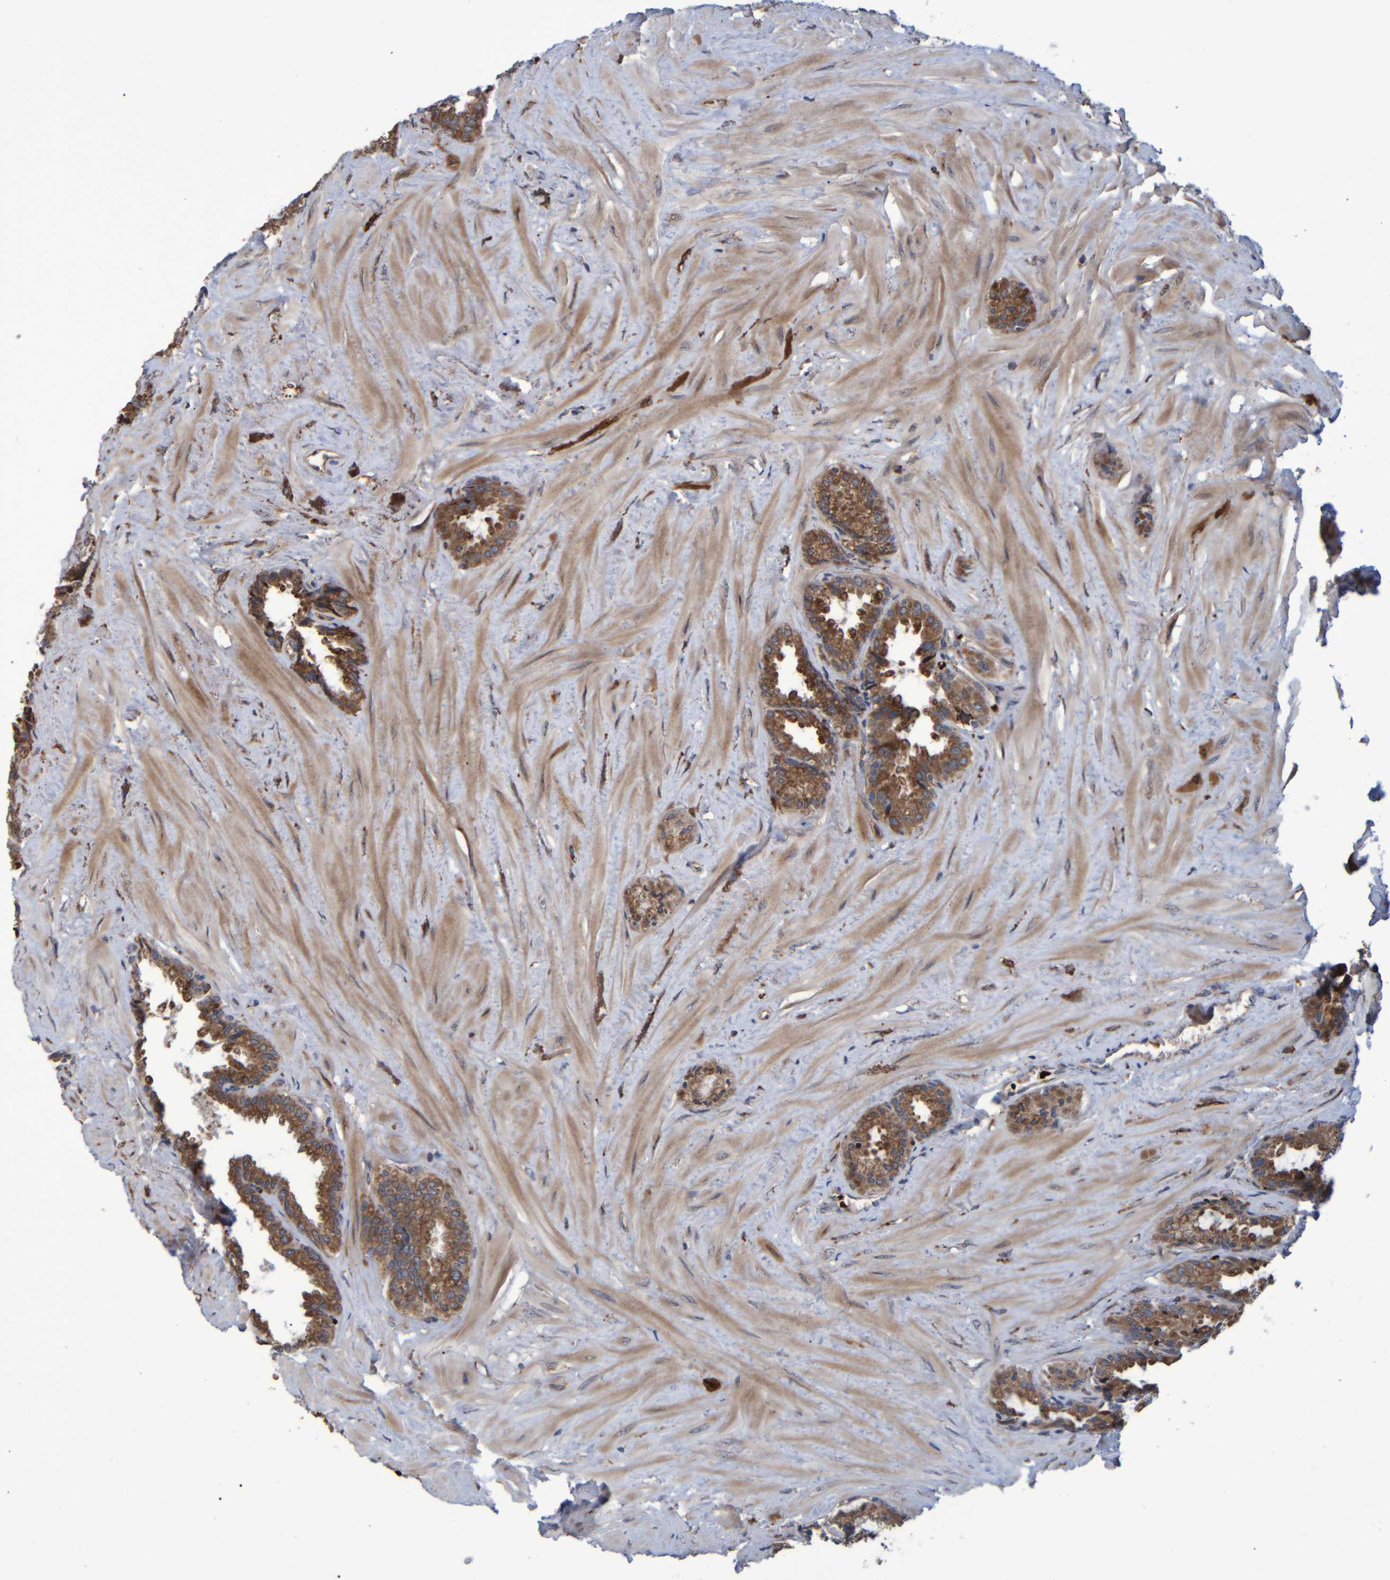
{"staining": {"intensity": "moderate", "quantity": ">75%", "location": "cytoplasmic/membranous"}, "tissue": "seminal vesicle", "cell_type": "Glandular cells", "image_type": "normal", "snomed": [{"axis": "morphology", "description": "Normal tissue, NOS"}, {"axis": "topography", "description": "Seminal veicle"}], "caption": "The histopathology image demonstrates immunohistochemical staining of normal seminal vesicle. There is moderate cytoplasmic/membranous positivity is seen in about >75% of glandular cells.", "gene": "SPAG5", "patient": {"sex": "male", "age": 46}}